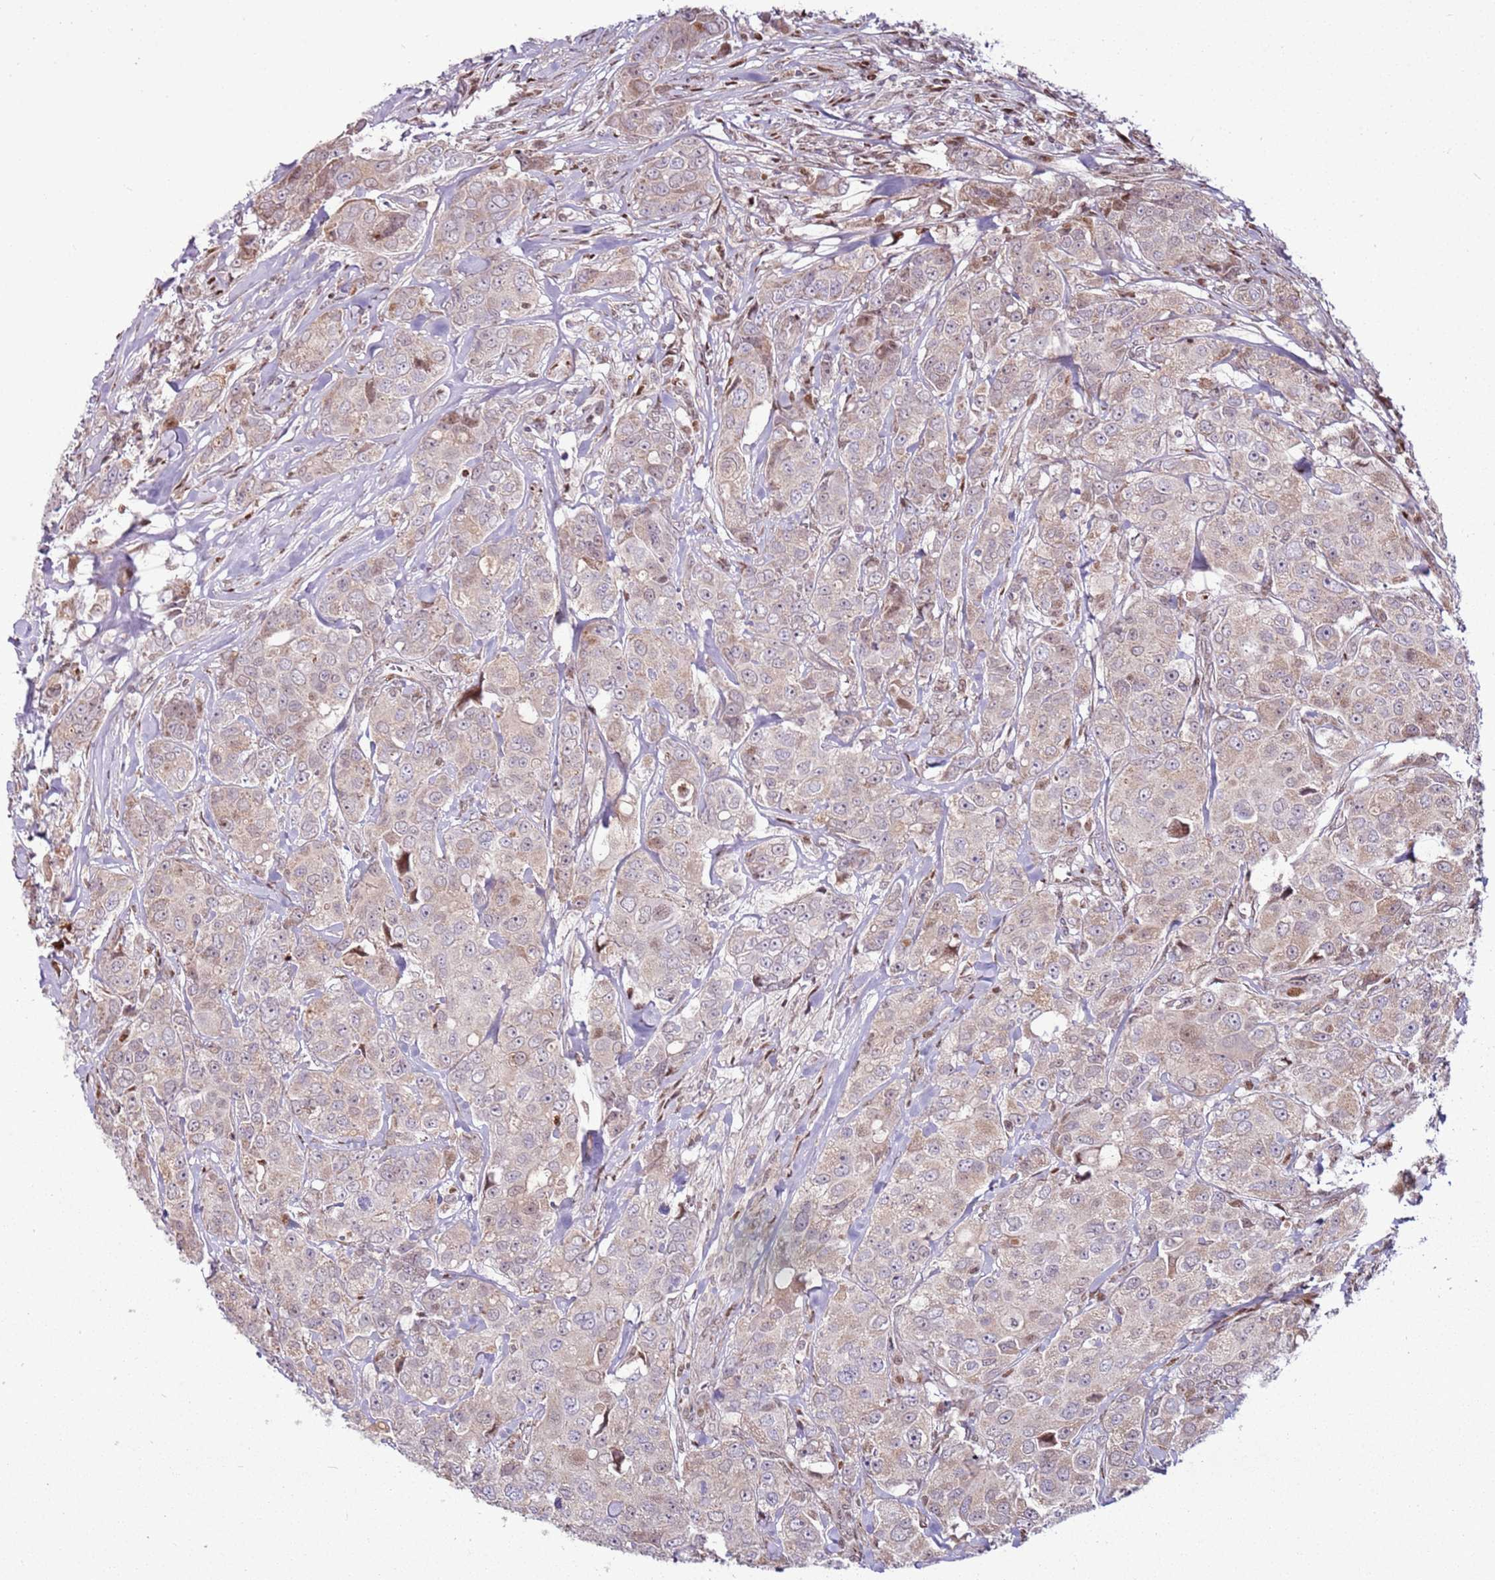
{"staining": {"intensity": "weak", "quantity": "25%-75%", "location": "cytoplasmic/membranous"}, "tissue": "breast cancer", "cell_type": "Tumor cells", "image_type": "cancer", "snomed": [{"axis": "morphology", "description": "Duct carcinoma"}, {"axis": "topography", "description": "Breast"}], "caption": "Human breast cancer stained with a brown dye demonstrates weak cytoplasmic/membranous positive staining in approximately 25%-75% of tumor cells.", "gene": "PCTP", "patient": {"sex": "female", "age": 43}}